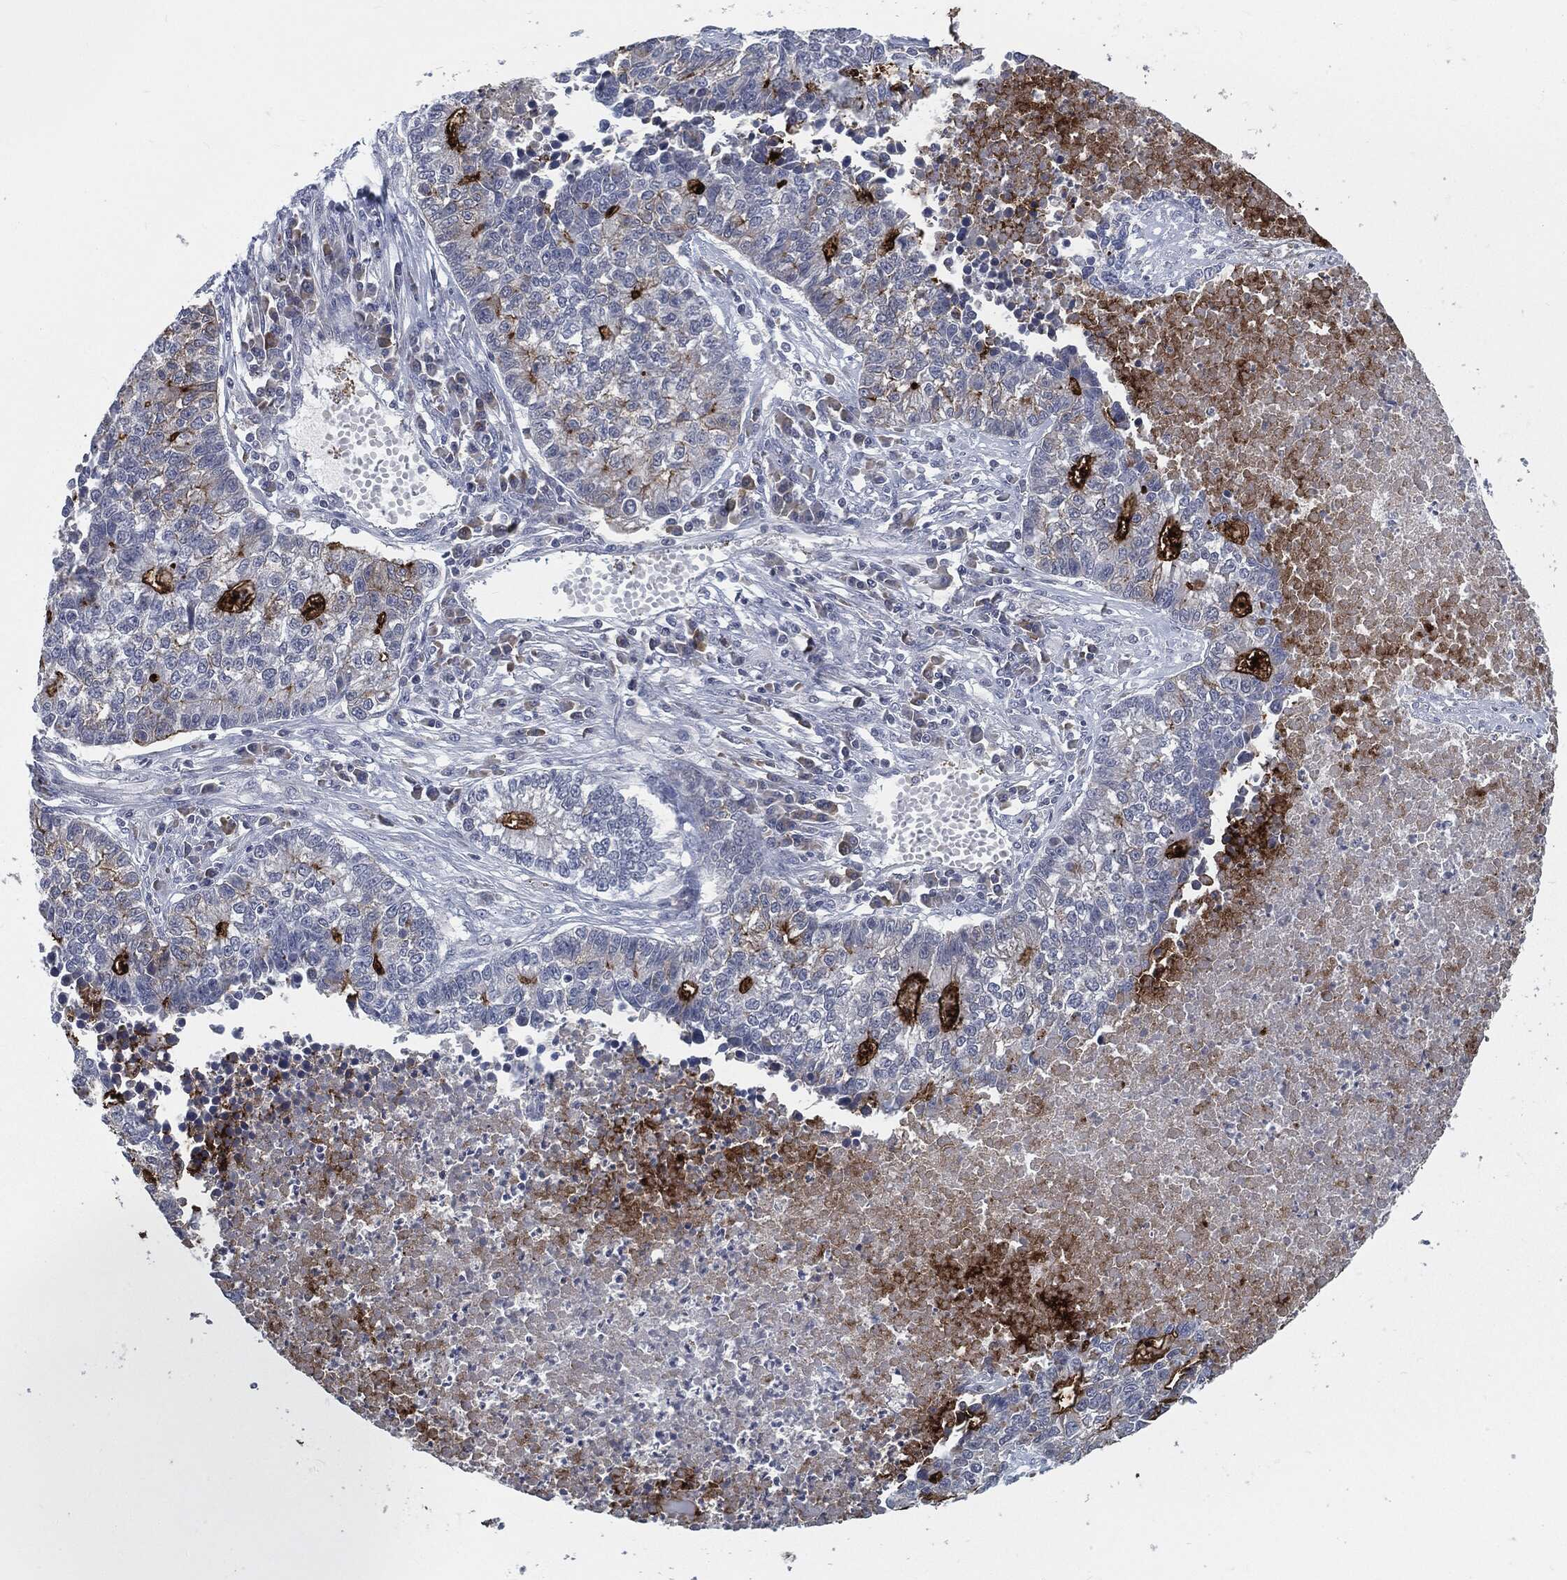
{"staining": {"intensity": "strong", "quantity": "<25%", "location": "cytoplasmic/membranous"}, "tissue": "lung cancer", "cell_type": "Tumor cells", "image_type": "cancer", "snomed": [{"axis": "morphology", "description": "Adenocarcinoma, NOS"}, {"axis": "topography", "description": "Lung"}], "caption": "Immunohistochemistry micrograph of neoplastic tissue: human lung cancer (adenocarcinoma) stained using IHC demonstrates medium levels of strong protein expression localized specifically in the cytoplasmic/membranous of tumor cells, appearing as a cytoplasmic/membranous brown color.", "gene": "PROM1", "patient": {"sex": "male", "age": 57}}